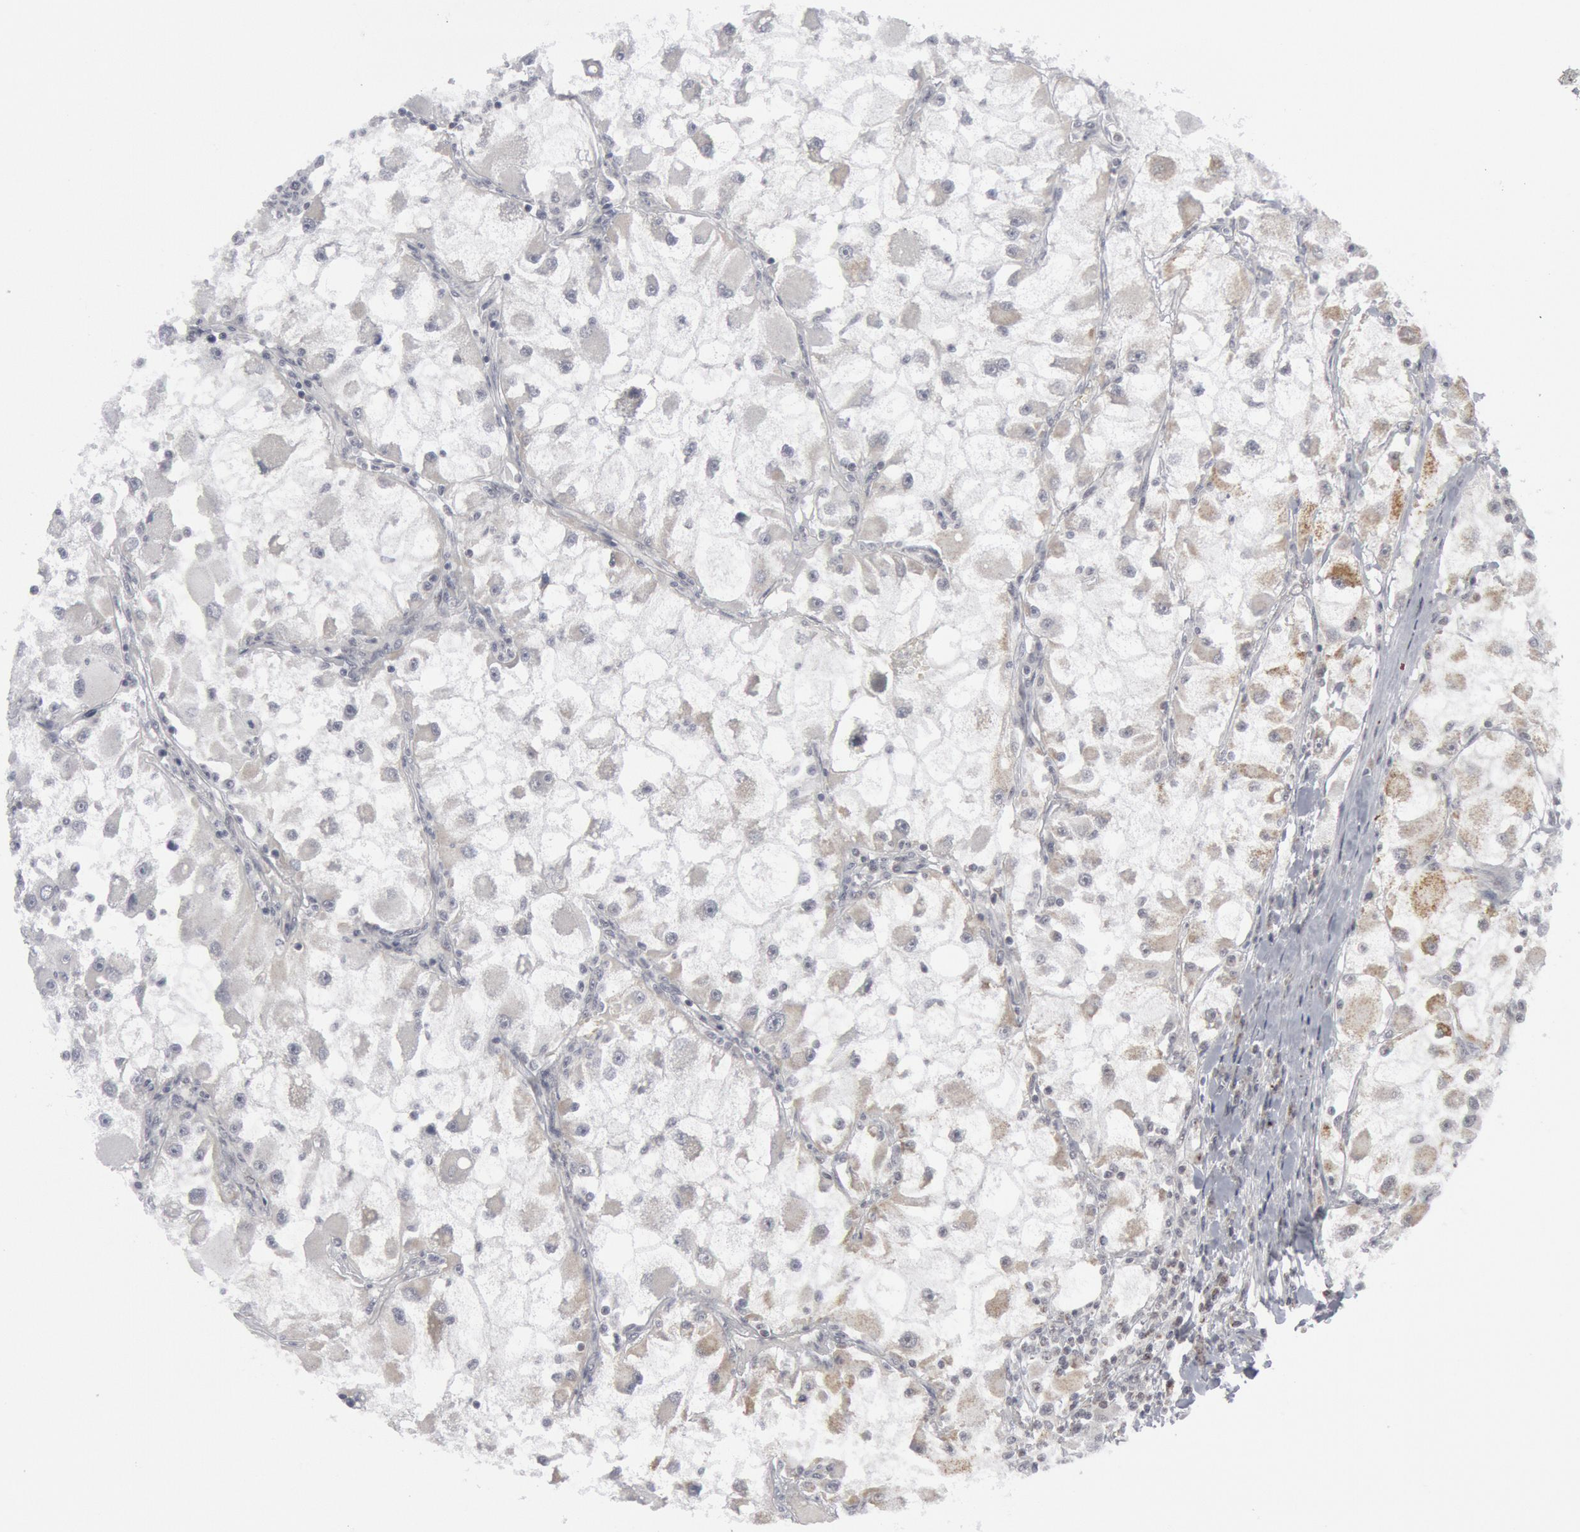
{"staining": {"intensity": "negative", "quantity": "none", "location": "none"}, "tissue": "renal cancer", "cell_type": "Tumor cells", "image_type": "cancer", "snomed": [{"axis": "morphology", "description": "Adenocarcinoma, NOS"}, {"axis": "topography", "description": "Kidney"}], "caption": "DAB (3,3'-diaminobenzidine) immunohistochemical staining of human renal cancer (adenocarcinoma) demonstrates no significant positivity in tumor cells.", "gene": "CASP9", "patient": {"sex": "female", "age": 73}}